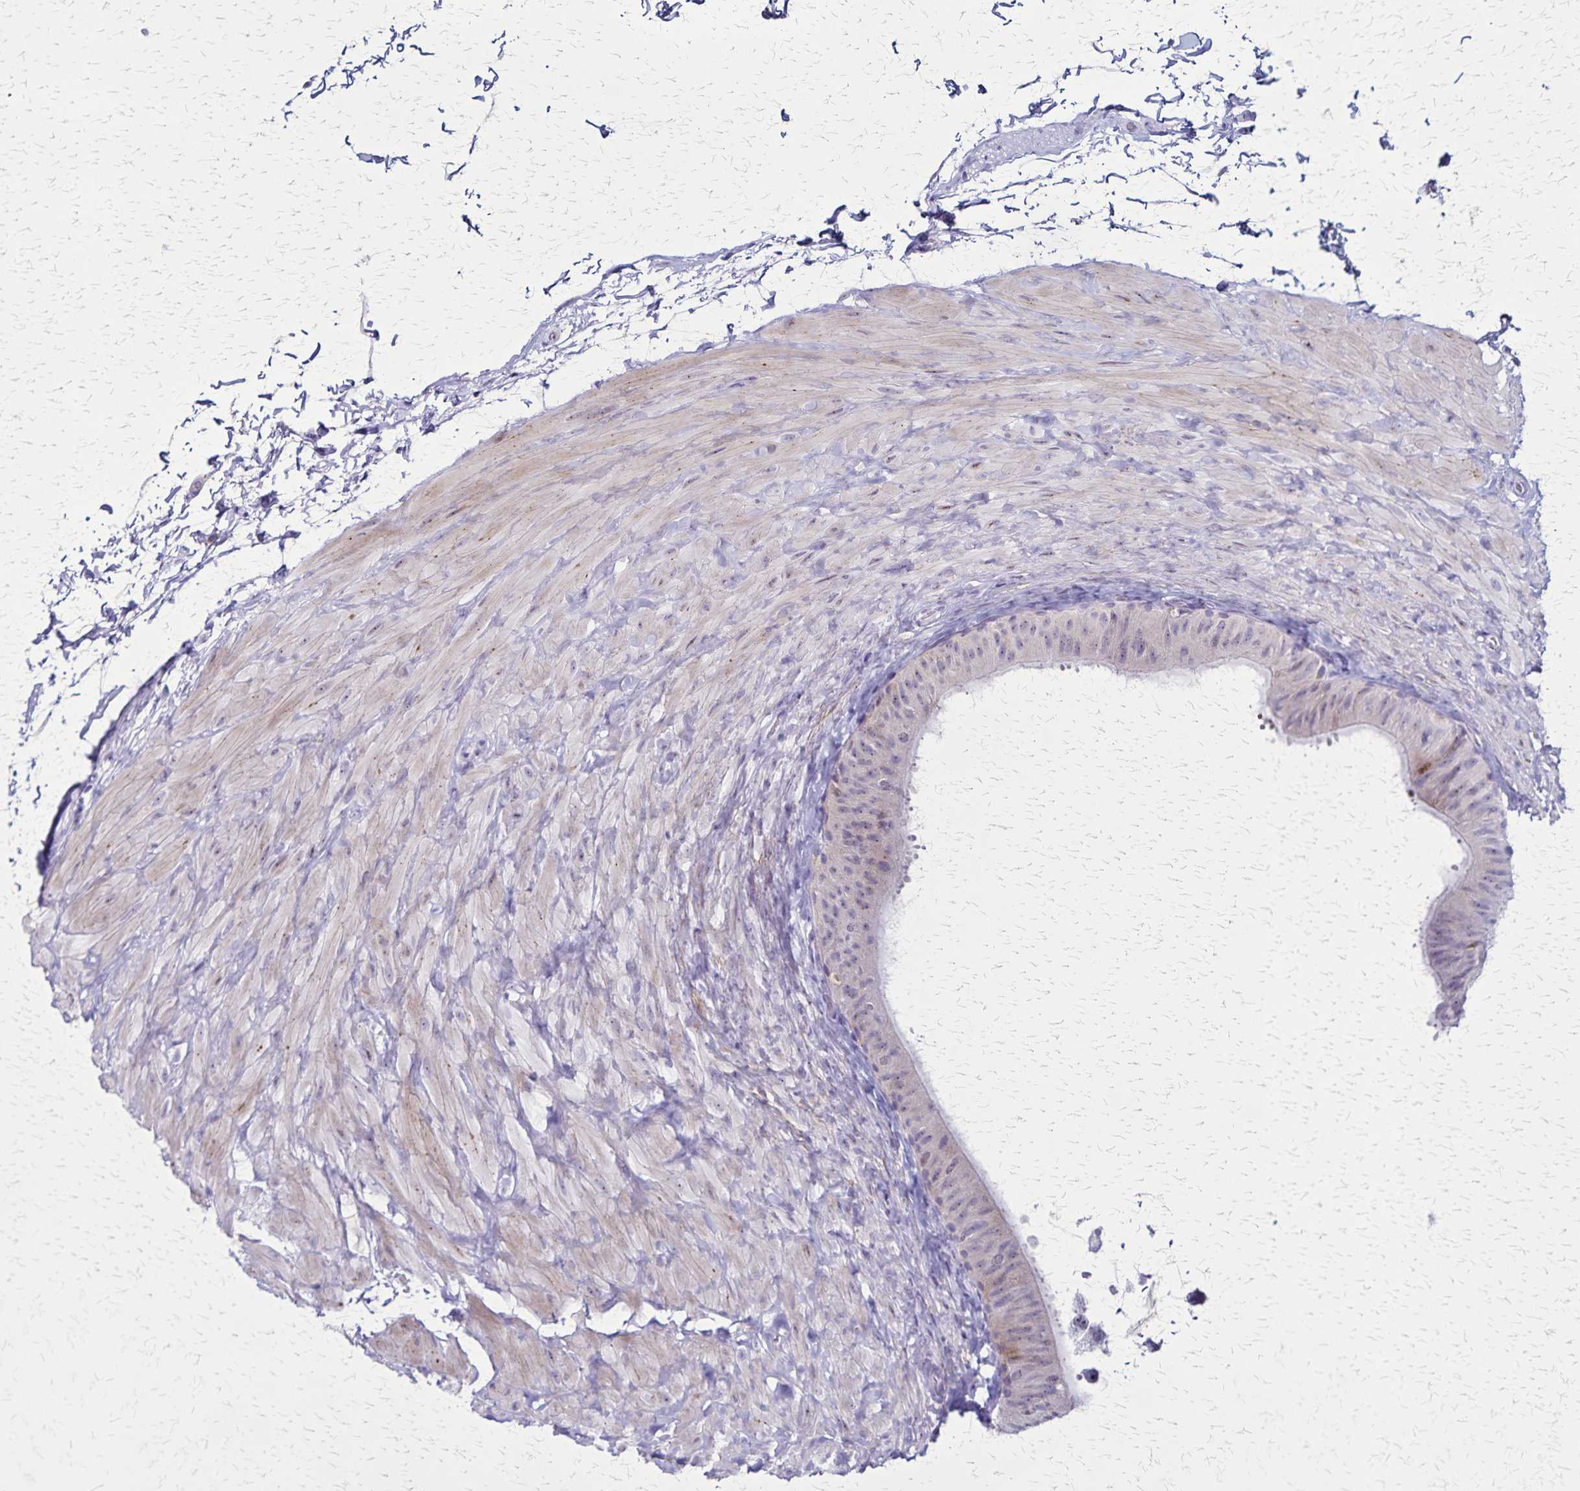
{"staining": {"intensity": "moderate", "quantity": "<25%", "location": "cytoplasmic/membranous"}, "tissue": "epididymis", "cell_type": "Glandular cells", "image_type": "normal", "snomed": [{"axis": "morphology", "description": "Normal tissue, NOS"}, {"axis": "topography", "description": "Epididymis, spermatic cord, NOS"}, {"axis": "topography", "description": "Epididymis"}], "caption": "This image reveals immunohistochemistry (IHC) staining of normal human epididymis, with low moderate cytoplasmic/membranous positivity in about <25% of glandular cells.", "gene": "OR51B5", "patient": {"sex": "male", "age": 31}}